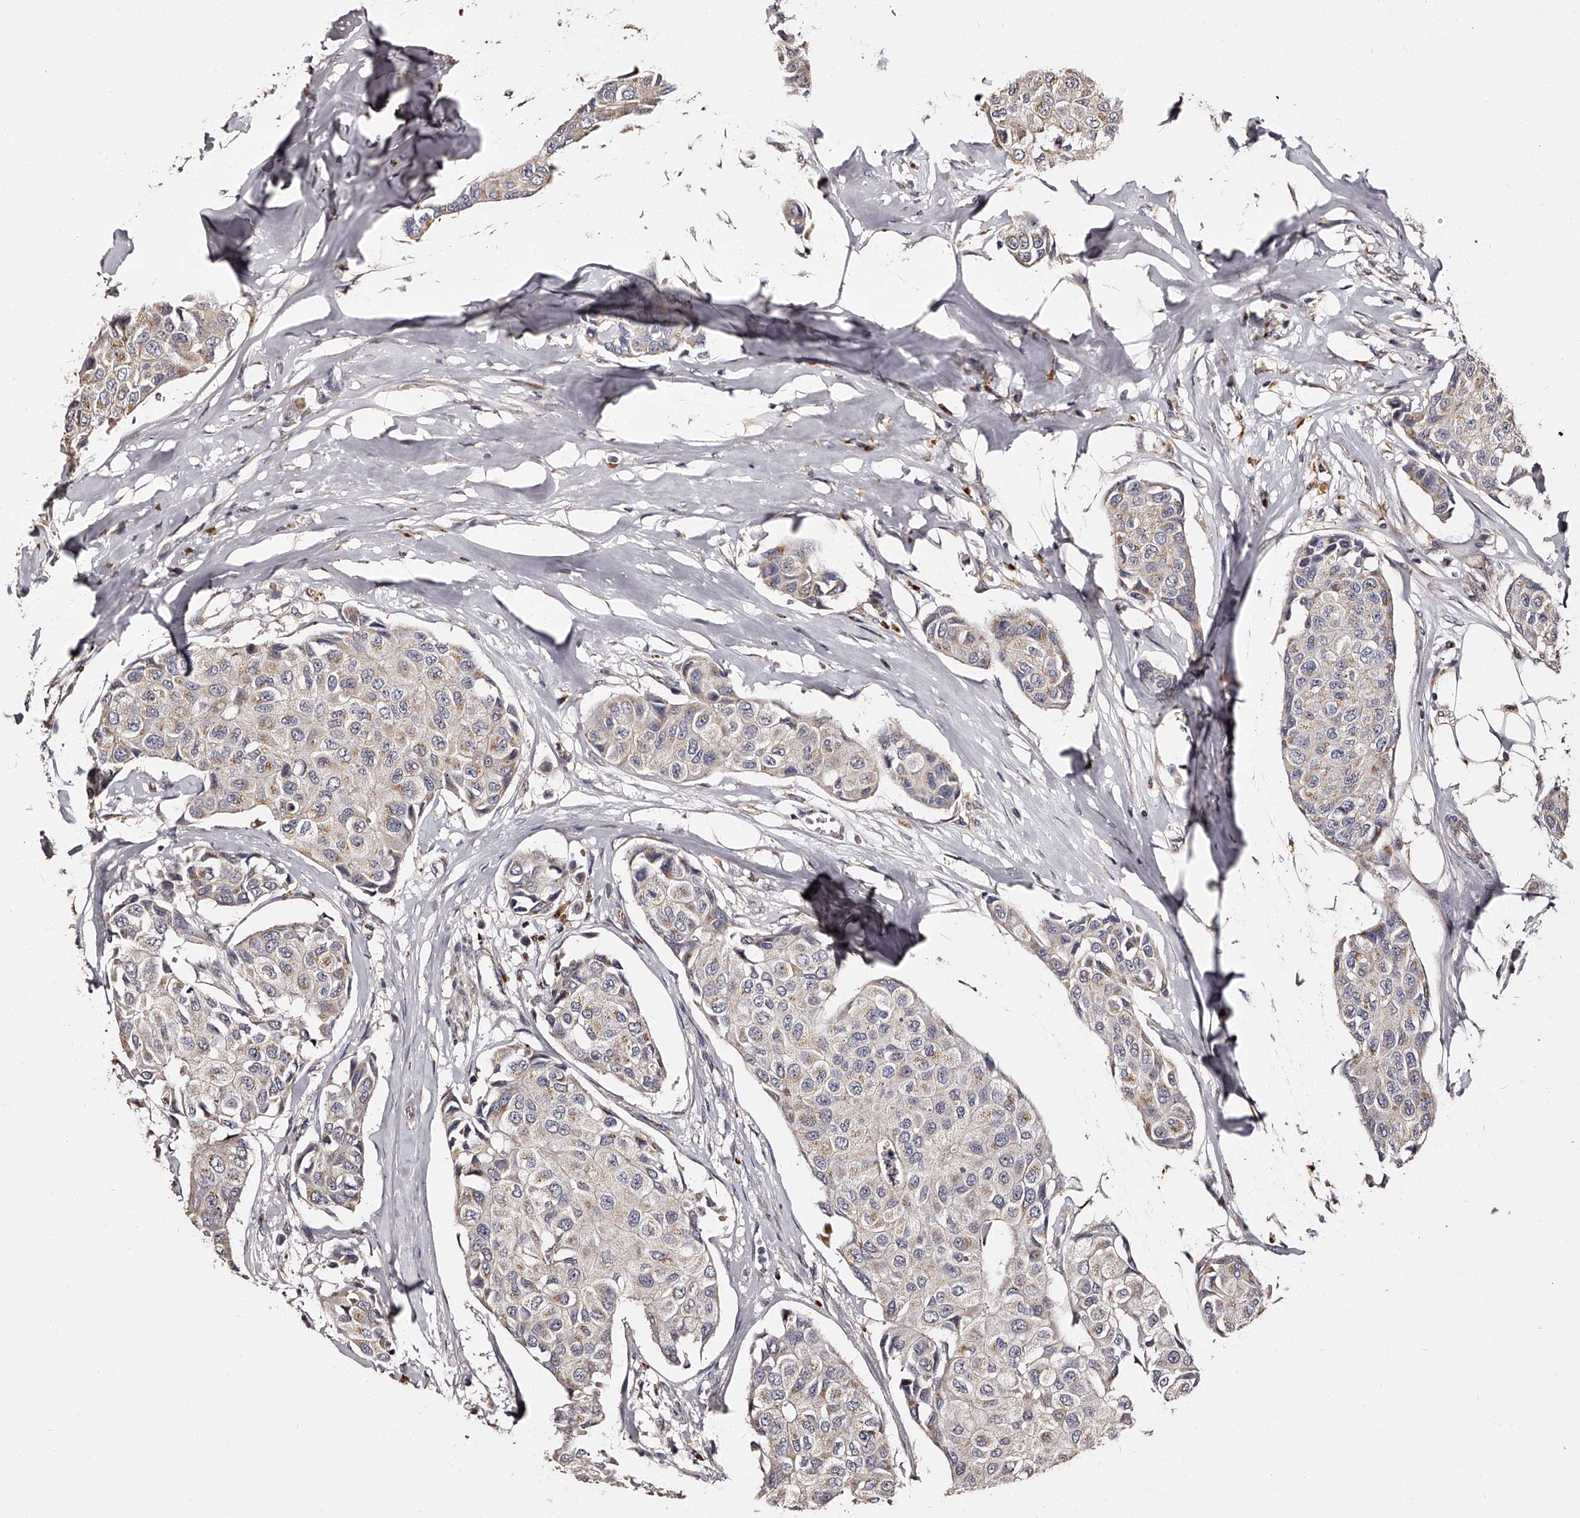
{"staining": {"intensity": "weak", "quantity": "25%-75%", "location": "cytoplasmic/membranous"}, "tissue": "breast cancer", "cell_type": "Tumor cells", "image_type": "cancer", "snomed": [{"axis": "morphology", "description": "Duct carcinoma"}, {"axis": "topography", "description": "Breast"}], "caption": "A photomicrograph of human breast cancer stained for a protein displays weak cytoplasmic/membranous brown staining in tumor cells.", "gene": "RSC1A1", "patient": {"sex": "female", "age": 80}}